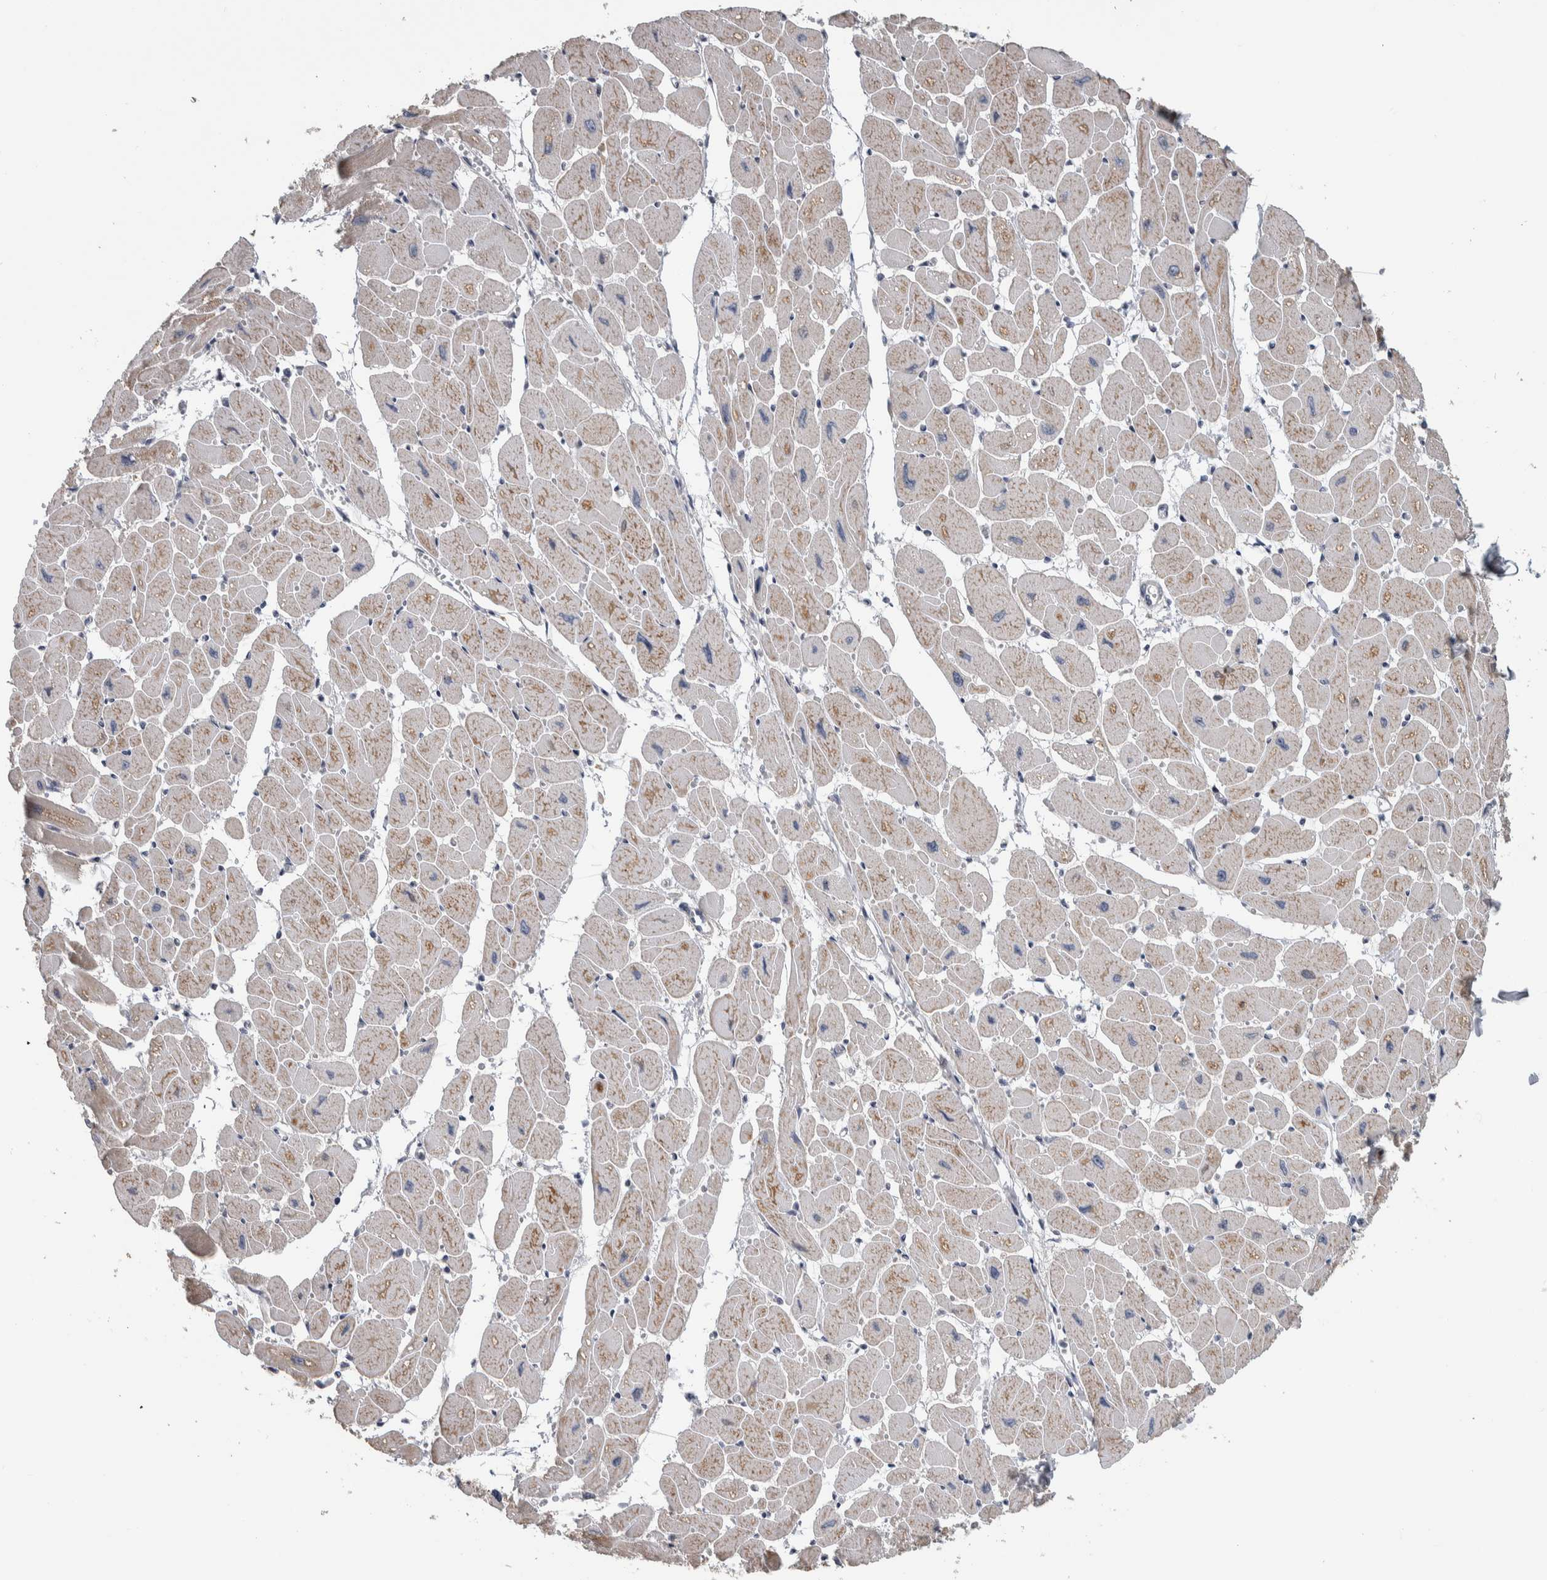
{"staining": {"intensity": "moderate", "quantity": "<25%", "location": "cytoplasmic/membranous"}, "tissue": "heart muscle", "cell_type": "Cardiomyocytes", "image_type": "normal", "snomed": [{"axis": "morphology", "description": "Normal tissue, NOS"}, {"axis": "topography", "description": "Heart"}], "caption": "Immunohistochemistry (IHC) image of normal heart muscle: human heart muscle stained using immunohistochemistry shows low levels of moderate protein expression localized specifically in the cytoplasmic/membranous of cardiomyocytes, appearing as a cytoplasmic/membranous brown color.", "gene": "FAM83G", "patient": {"sex": "female", "age": 54}}